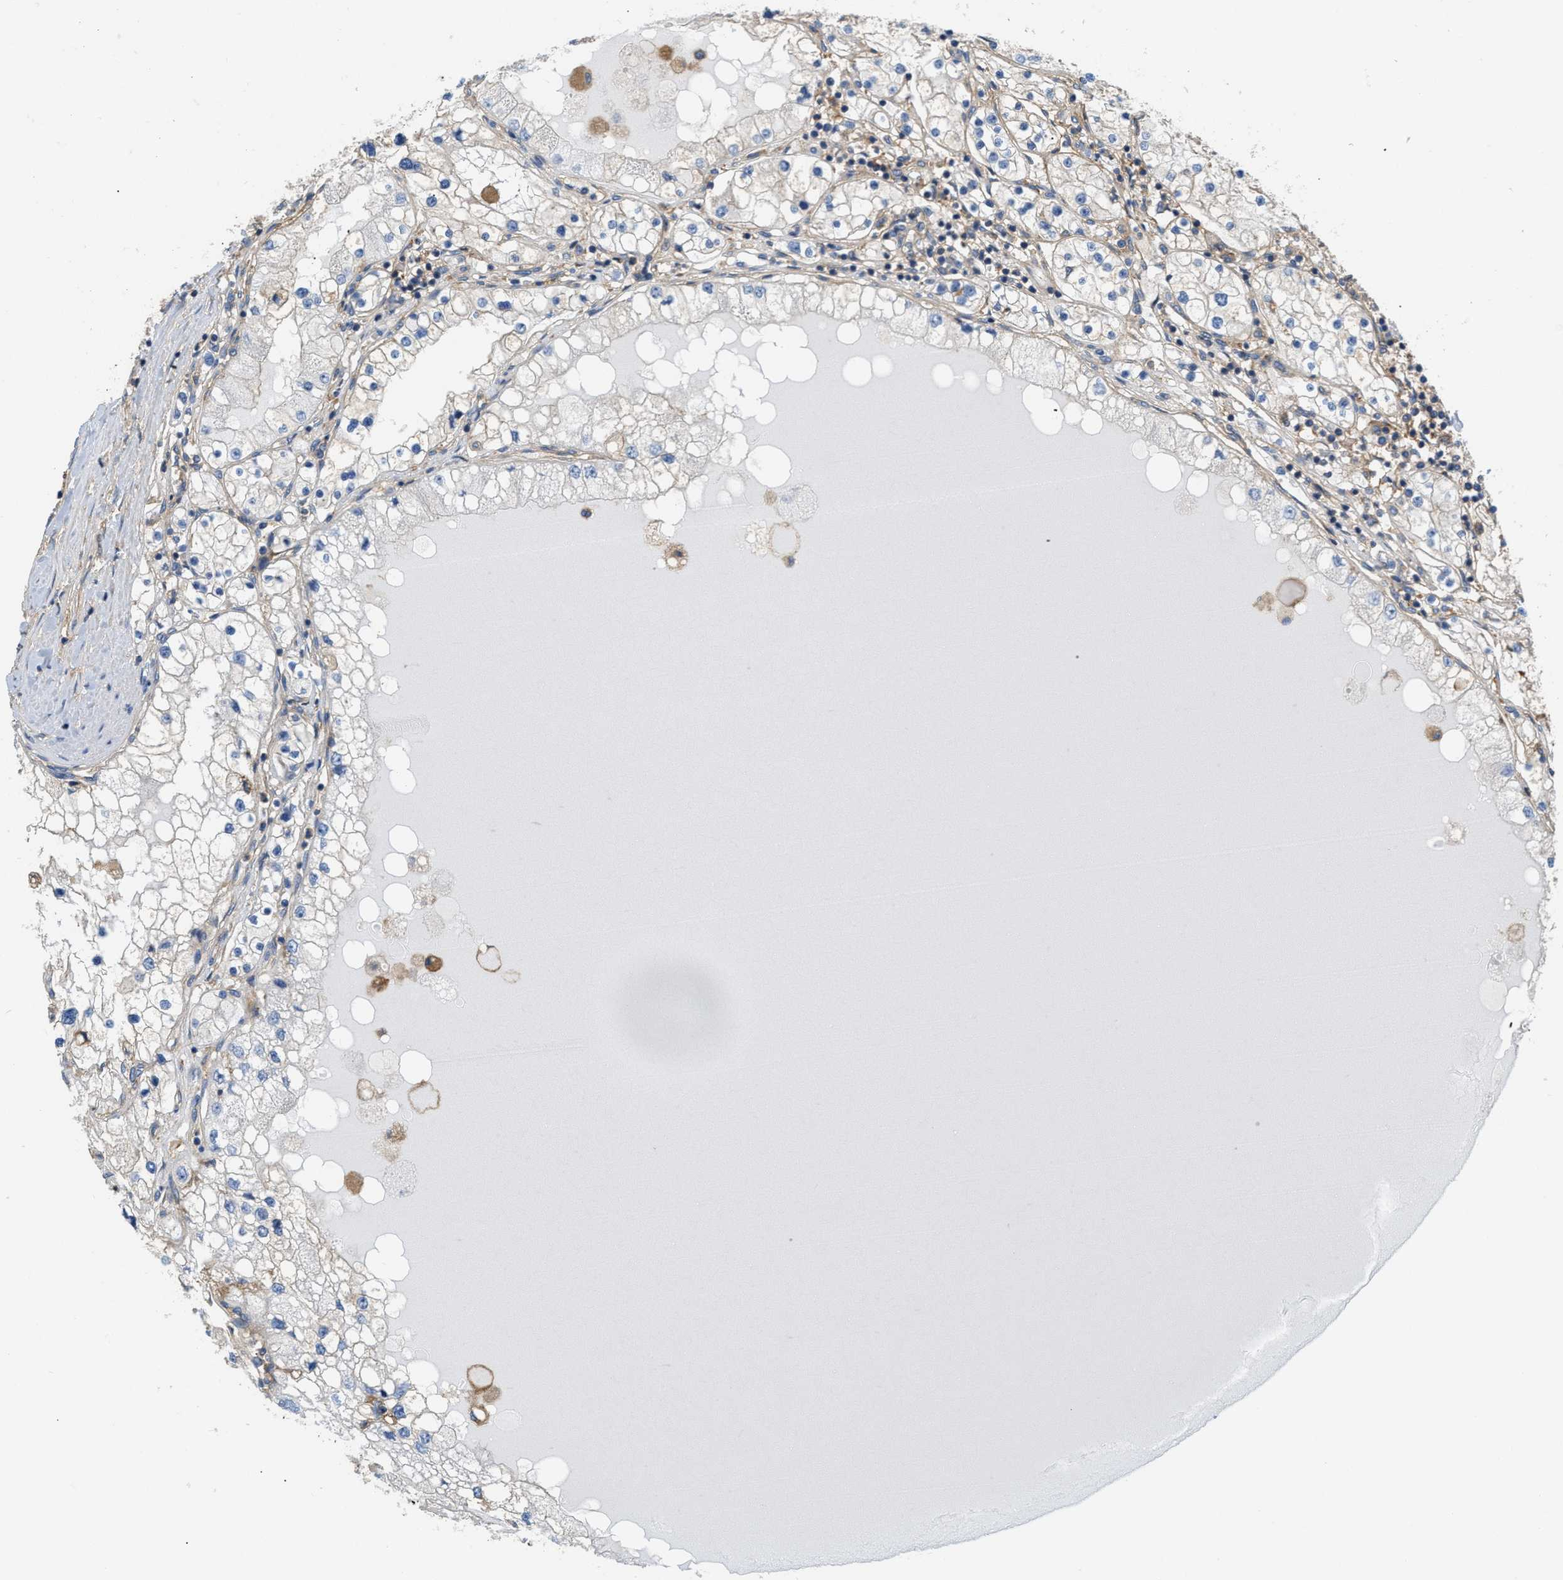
{"staining": {"intensity": "negative", "quantity": "none", "location": "none"}, "tissue": "renal cancer", "cell_type": "Tumor cells", "image_type": "cancer", "snomed": [{"axis": "morphology", "description": "Adenocarcinoma, NOS"}, {"axis": "topography", "description": "Kidney"}], "caption": "Tumor cells show no significant protein positivity in renal cancer (adenocarcinoma). Brightfield microscopy of IHC stained with DAB (3,3'-diaminobenzidine) (brown) and hematoxylin (blue), captured at high magnification.", "gene": "GNB4", "patient": {"sex": "male", "age": 68}}